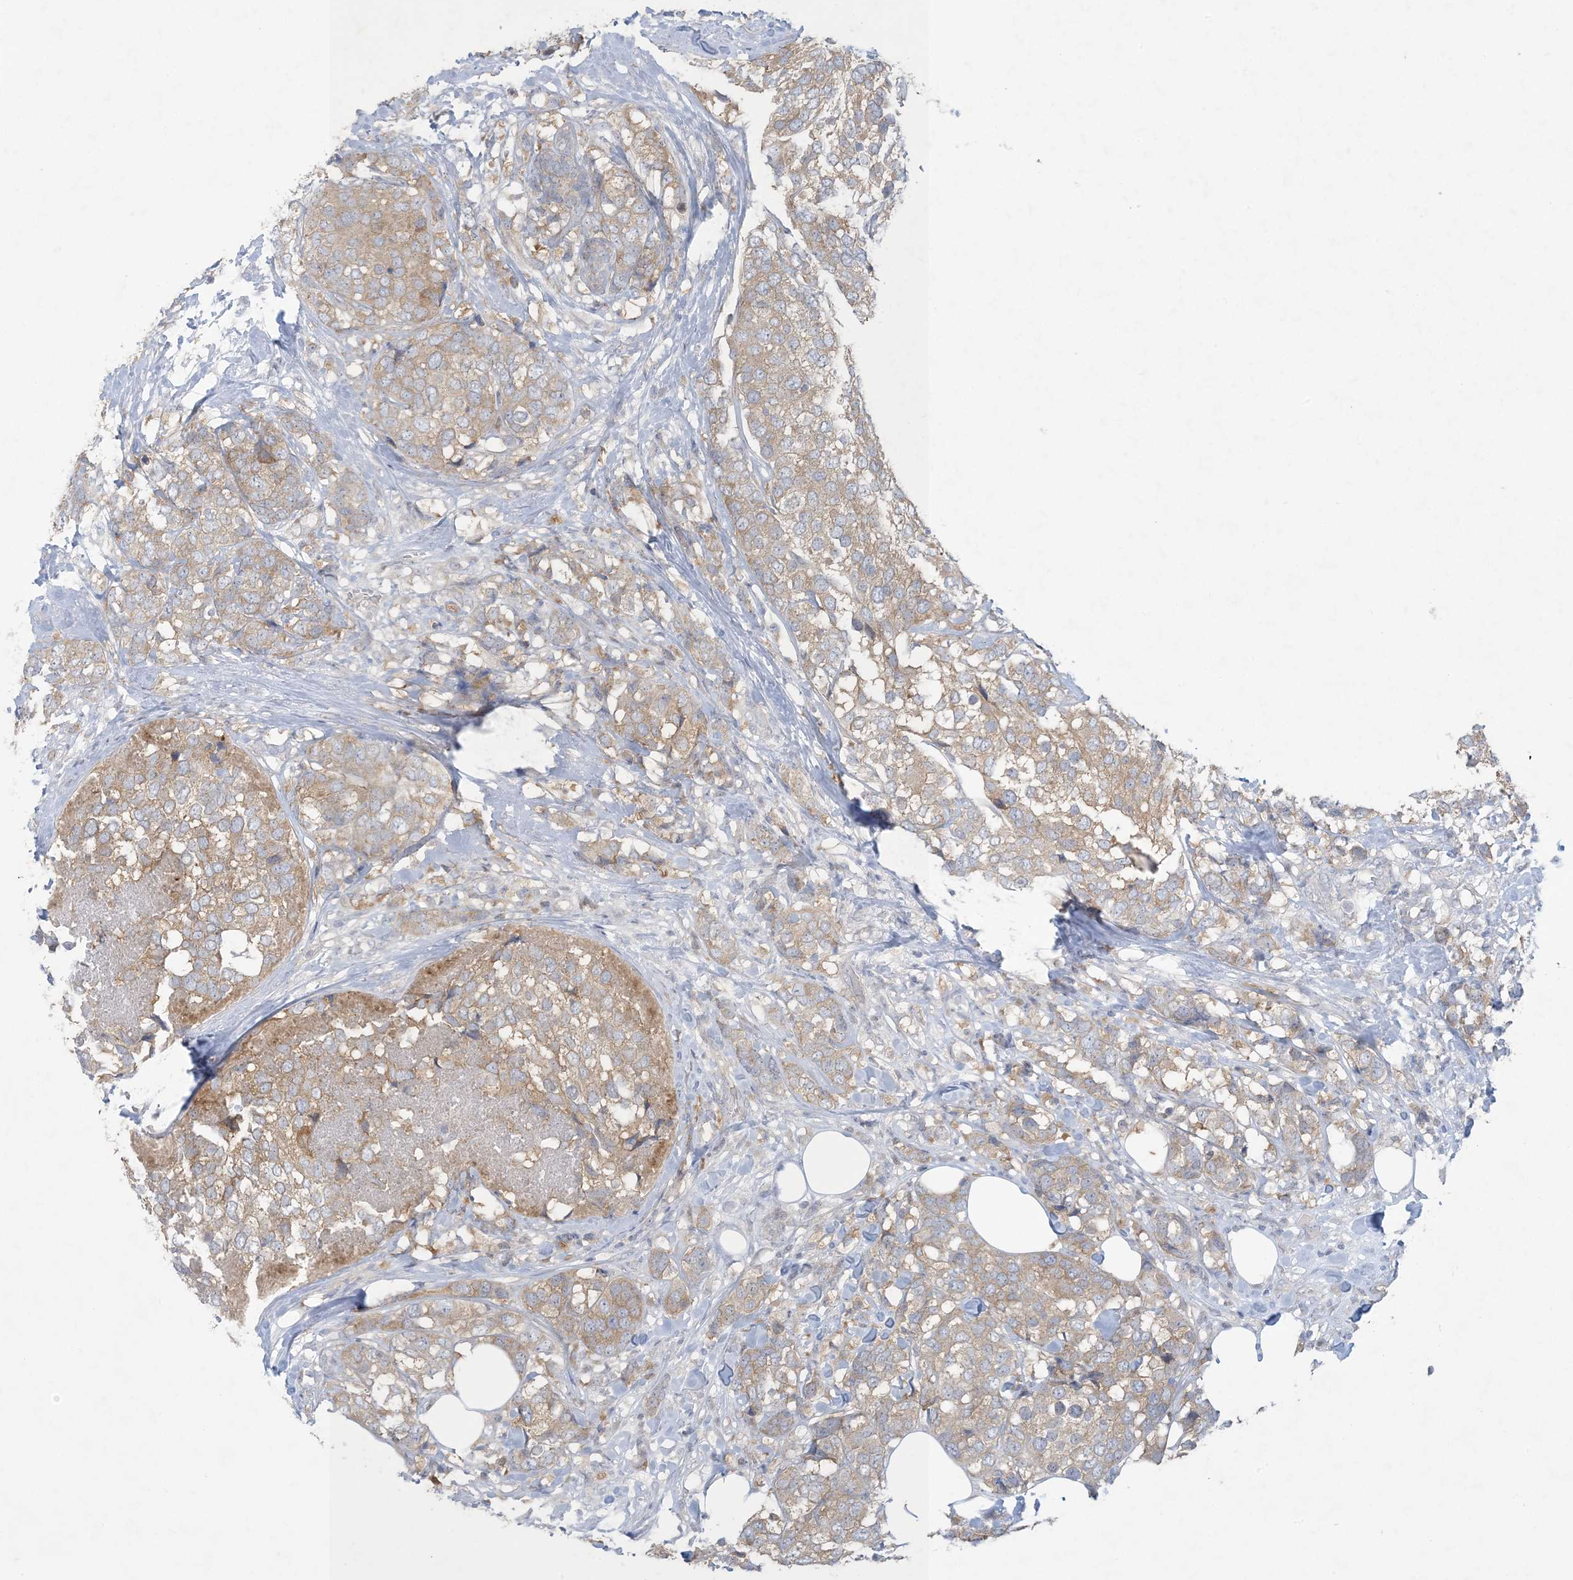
{"staining": {"intensity": "weak", "quantity": ">75%", "location": "cytoplasmic/membranous"}, "tissue": "breast cancer", "cell_type": "Tumor cells", "image_type": "cancer", "snomed": [{"axis": "morphology", "description": "Lobular carcinoma"}, {"axis": "topography", "description": "Breast"}], "caption": "Protein expression analysis of breast cancer (lobular carcinoma) shows weak cytoplasmic/membranous positivity in about >75% of tumor cells.", "gene": "KIF3A", "patient": {"sex": "female", "age": 59}}